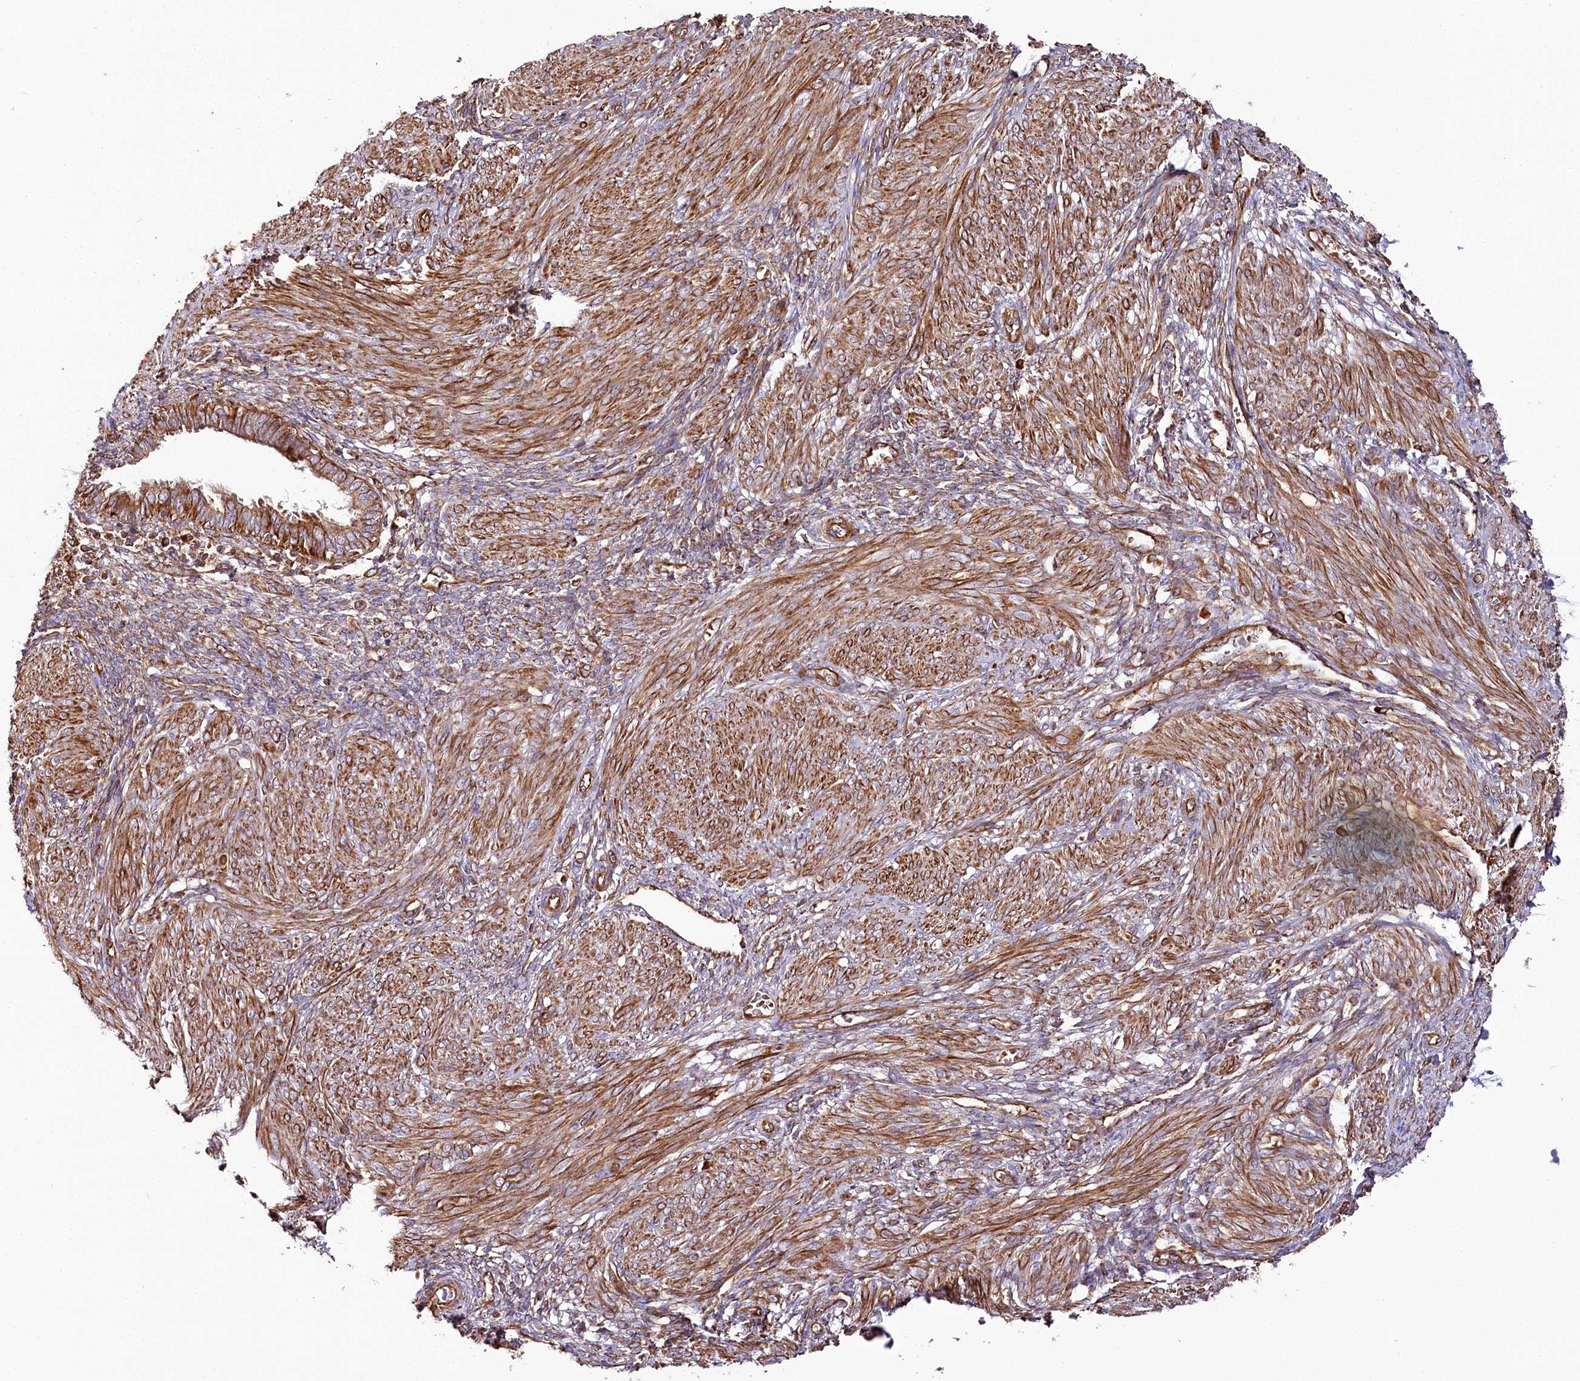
{"staining": {"intensity": "strong", "quantity": ">75%", "location": "cytoplasmic/membranous"}, "tissue": "smooth muscle", "cell_type": "Smooth muscle cells", "image_type": "normal", "snomed": [{"axis": "morphology", "description": "Normal tissue, NOS"}, {"axis": "topography", "description": "Smooth muscle"}], "caption": "Immunohistochemical staining of benign human smooth muscle shows high levels of strong cytoplasmic/membranous expression in approximately >75% of smooth muscle cells.", "gene": "THUMPD3", "patient": {"sex": "female", "age": 39}}